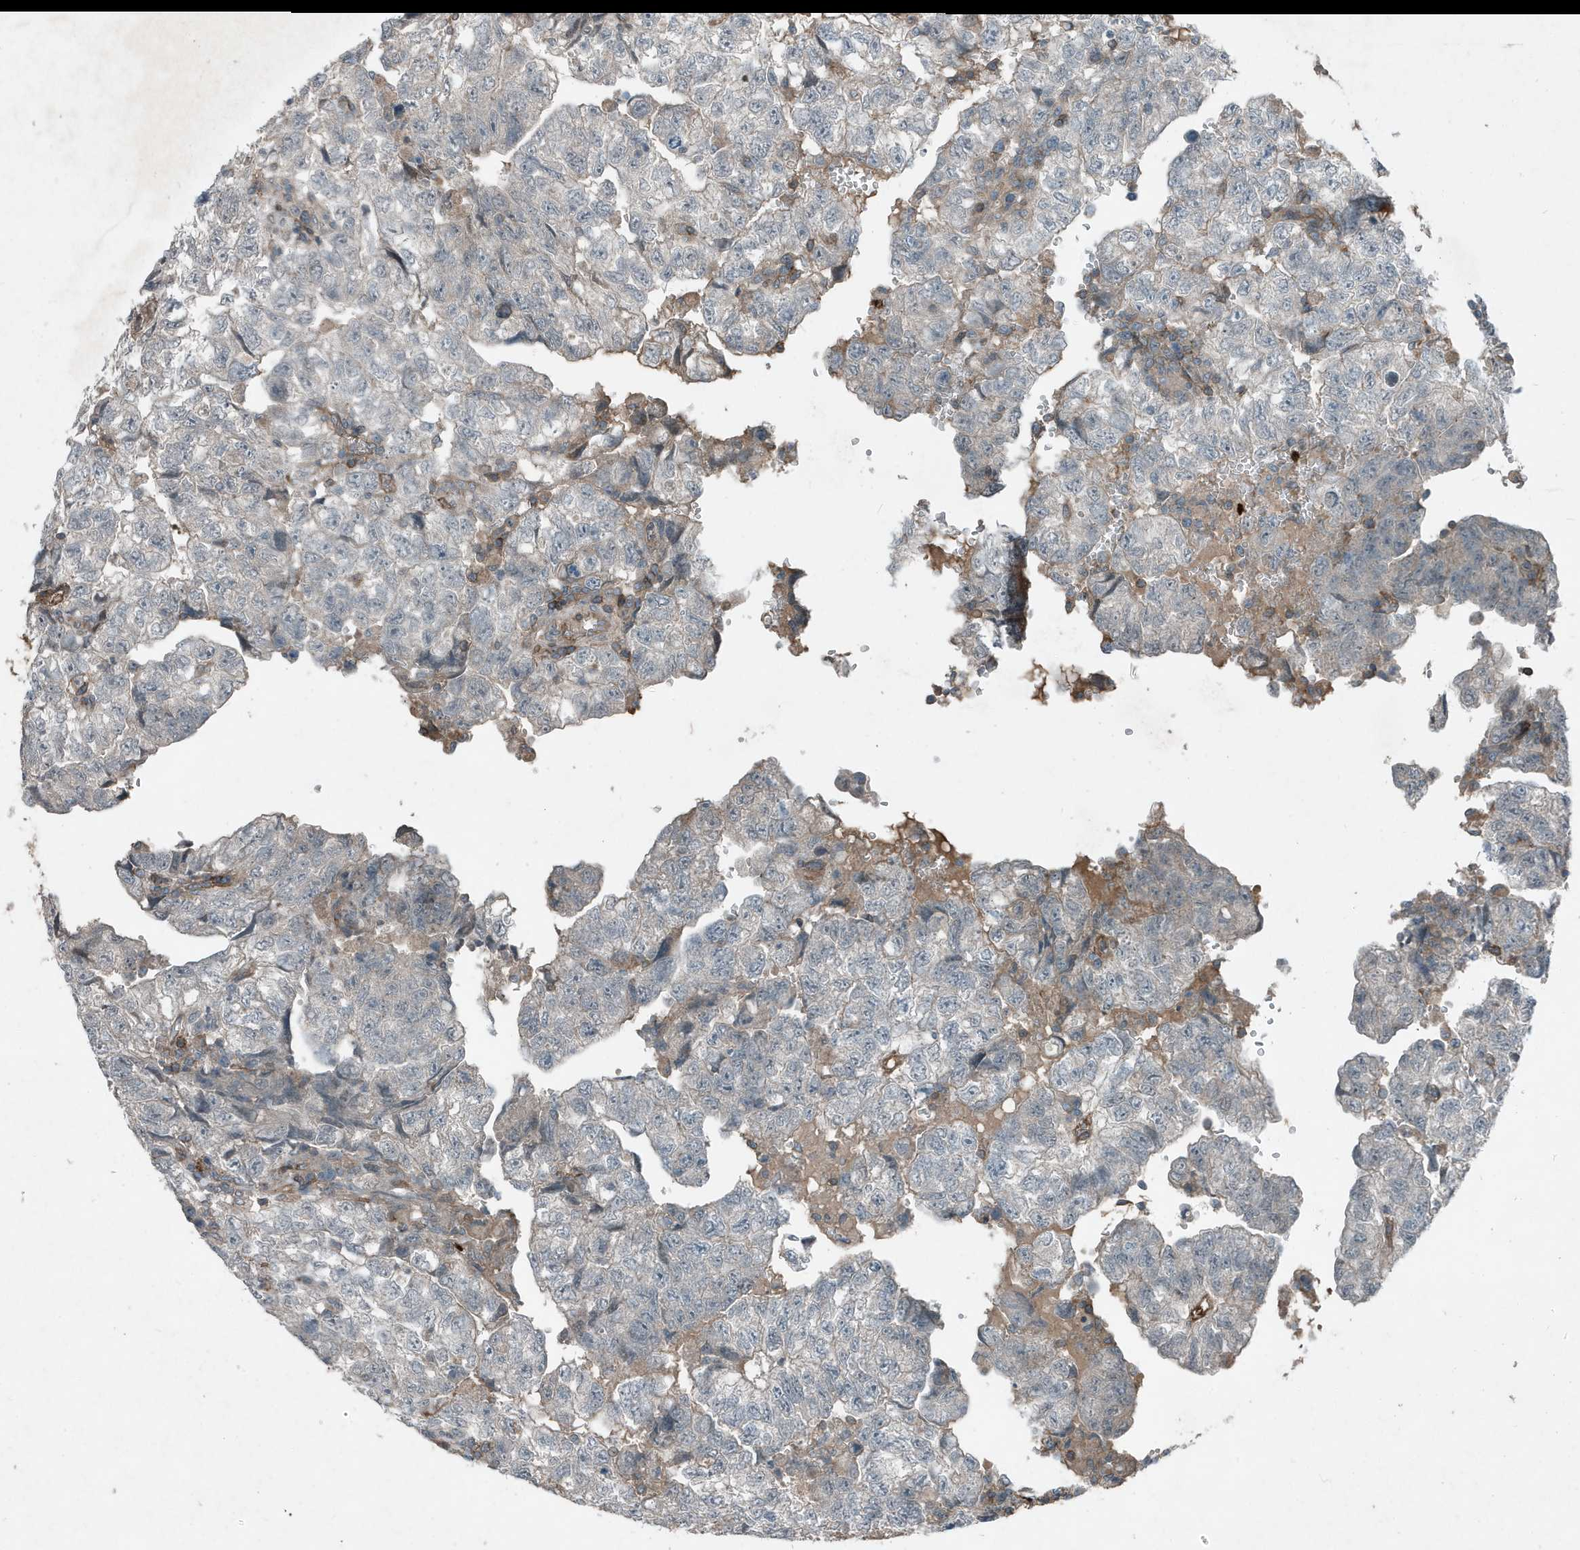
{"staining": {"intensity": "negative", "quantity": "none", "location": "none"}, "tissue": "testis cancer", "cell_type": "Tumor cells", "image_type": "cancer", "snomed": [{"axis": "morphology", "description": "Carcinoma, Embryonal, NOS"}, {"axis": "topography", "description": "Testis"}], "caption": "Human testis cancer (embryonal carcinoma) stained for a protein using immunohistochemistry exhibits no staining in tumor cells.", "gene": "DAPP1", "patient": {"sex": "male", "age": 36}}